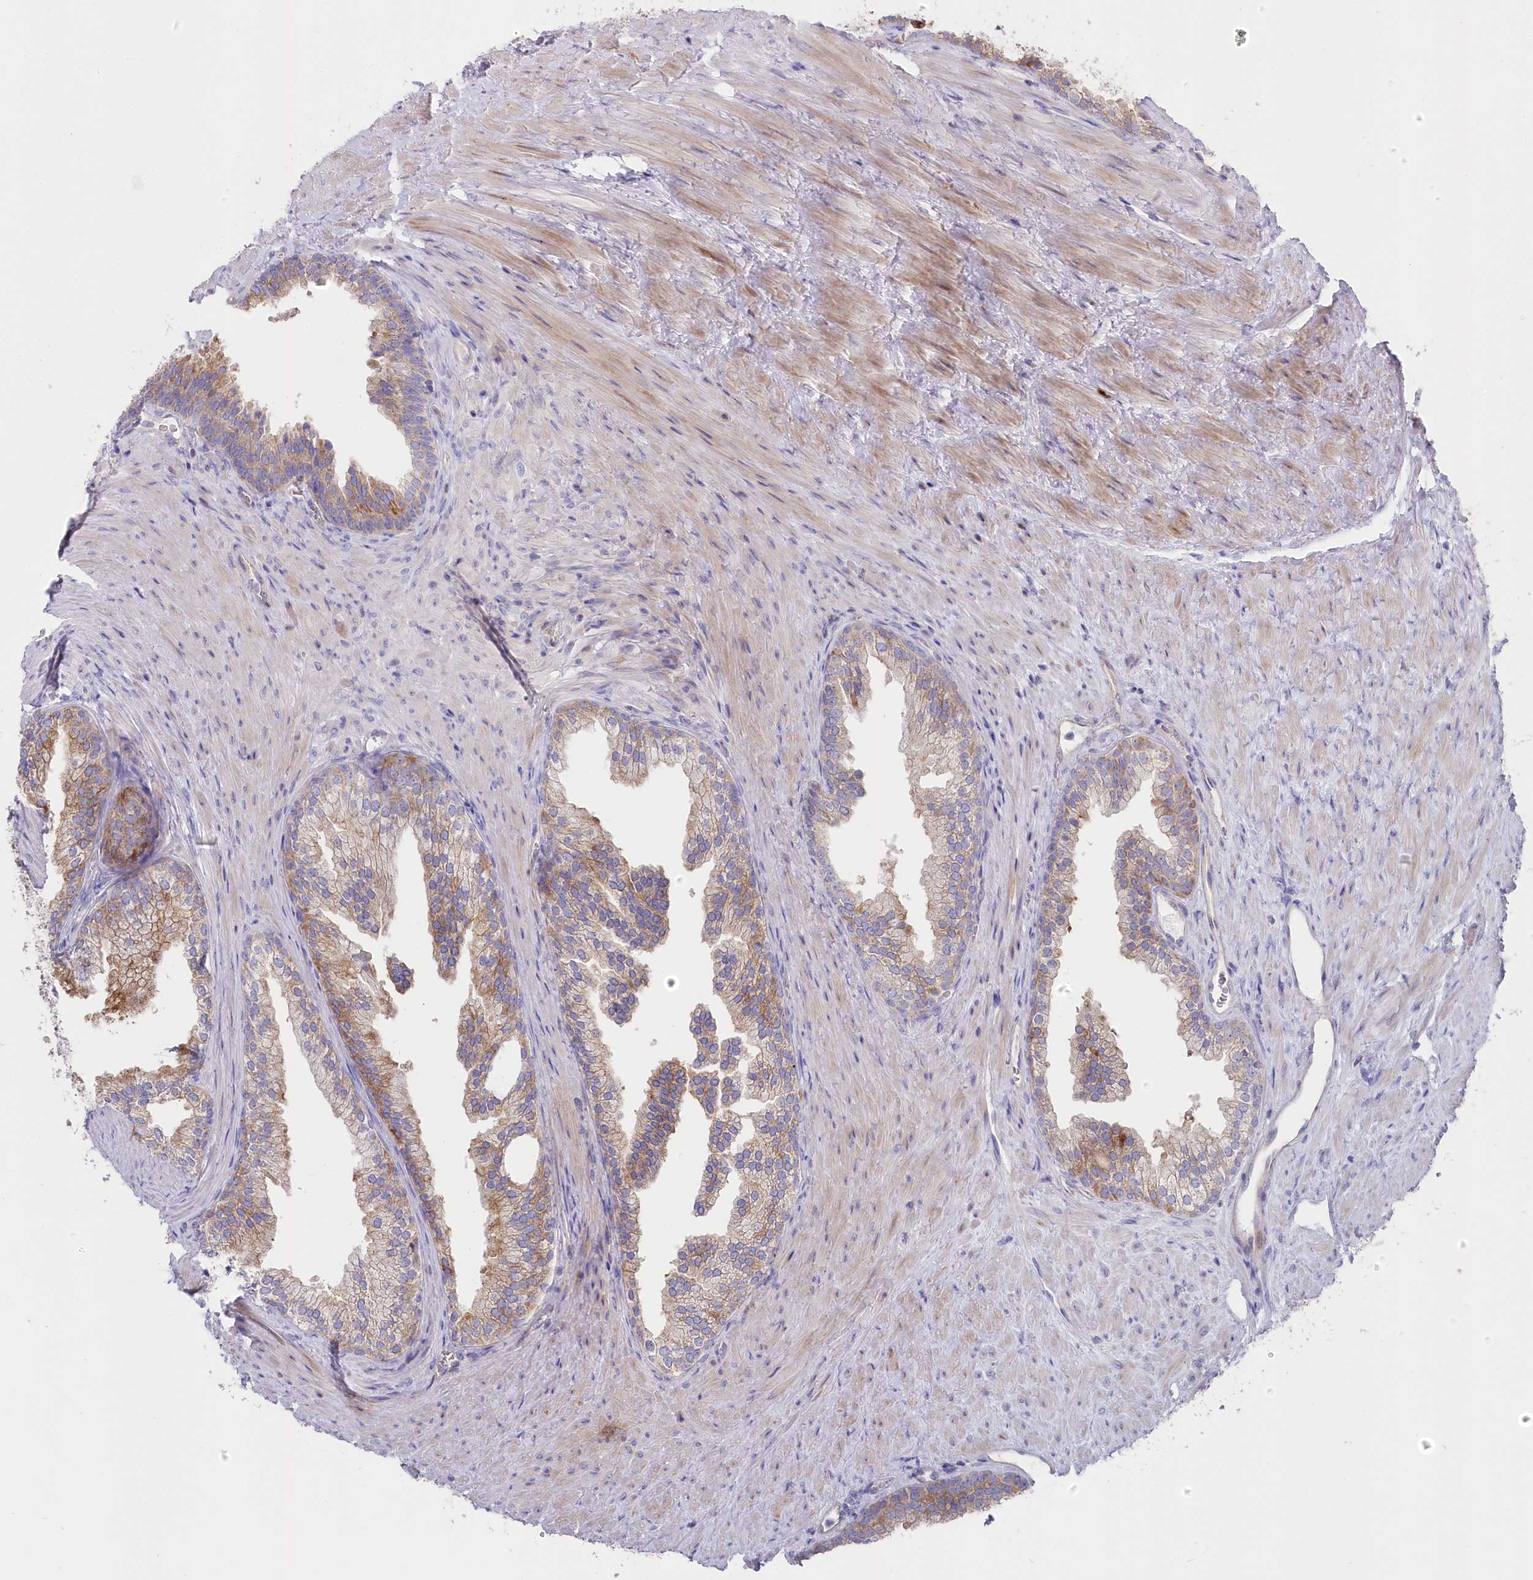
{"staining": {"intensity": "moderate", "quantity": "25%-75%", "location": "cytoplasmic/membranous"}, "tissue": "prostate", "cell_type": "Glandular cells", "image_type": "normal", "snomed": [{"axis": "morphology", "description": "Normal tissue, NOS"}, {"axis": "topography", "description": "Prostate"}], "caption": "Immunohistochemical staining of normal prostate shows medium levels of moderate cytoplasmic/membranous staining in about 25%-75% of glandular cells.", "gene": "POGLUT1", "patient": {"sex": "male", "age": 76}}